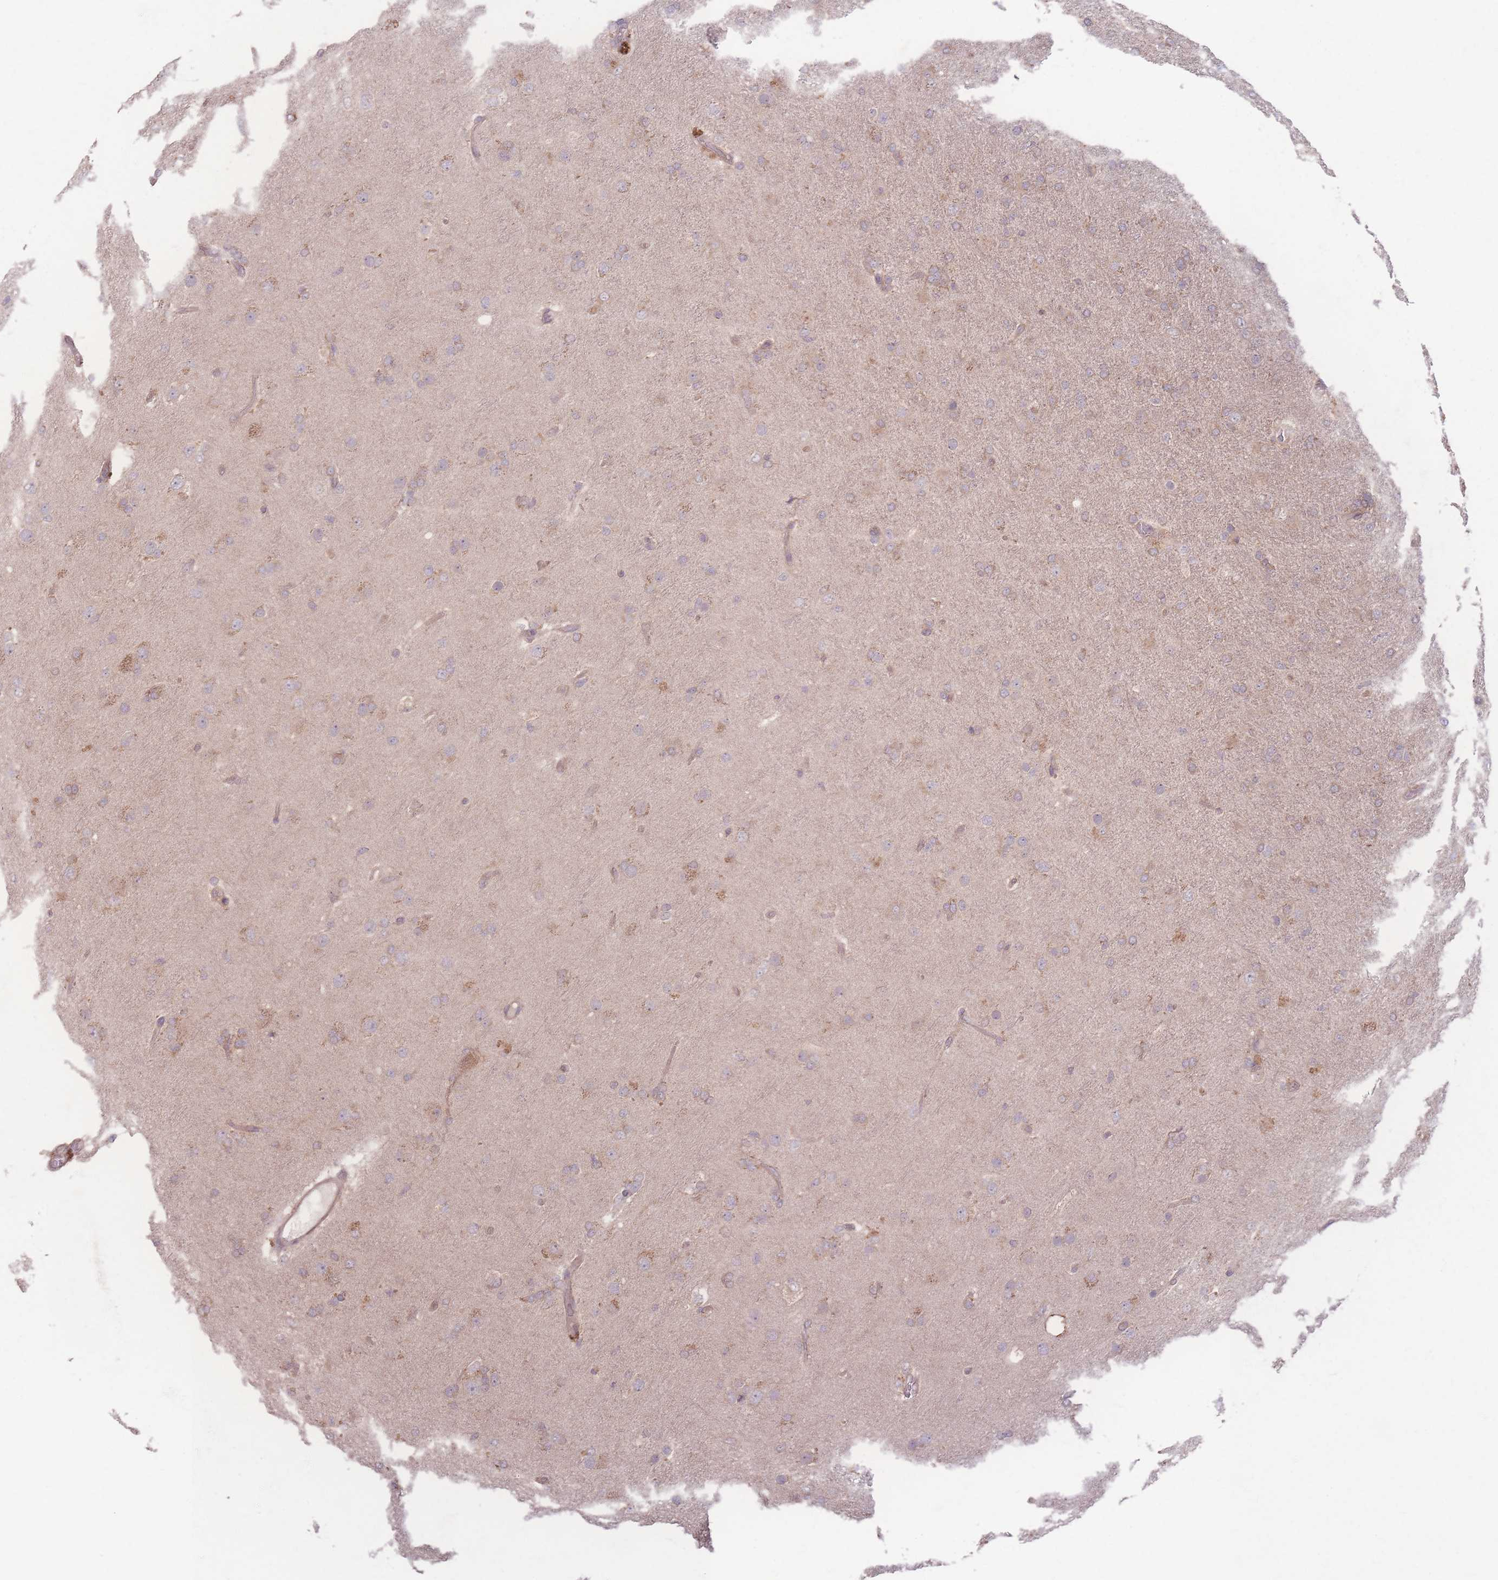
{"staining": {"intensity": "weak", "quantity": ">75%", "location": "cytoplasmic/membranous"}, "tissue": "glioma", "cell_type": "Tumor cells", "image_type": "cancer", "snomed": [{"axis": "morphology", "description": "Glioma, malignant, Low grade"}, {"axis": "topography", "description": "Brain"}], "caption": "Protein staining of malignant low-grade glioma tissue exhibits weak cytoplasmic/membranous expression in about >75% of tumor cells. The protein is stained brown, and the nuclei are stained in blue (DAB IHC with brightfield microscopy, high magnification).", "gene": "INSR", "patient": {"sex": "male", "age": 65}}